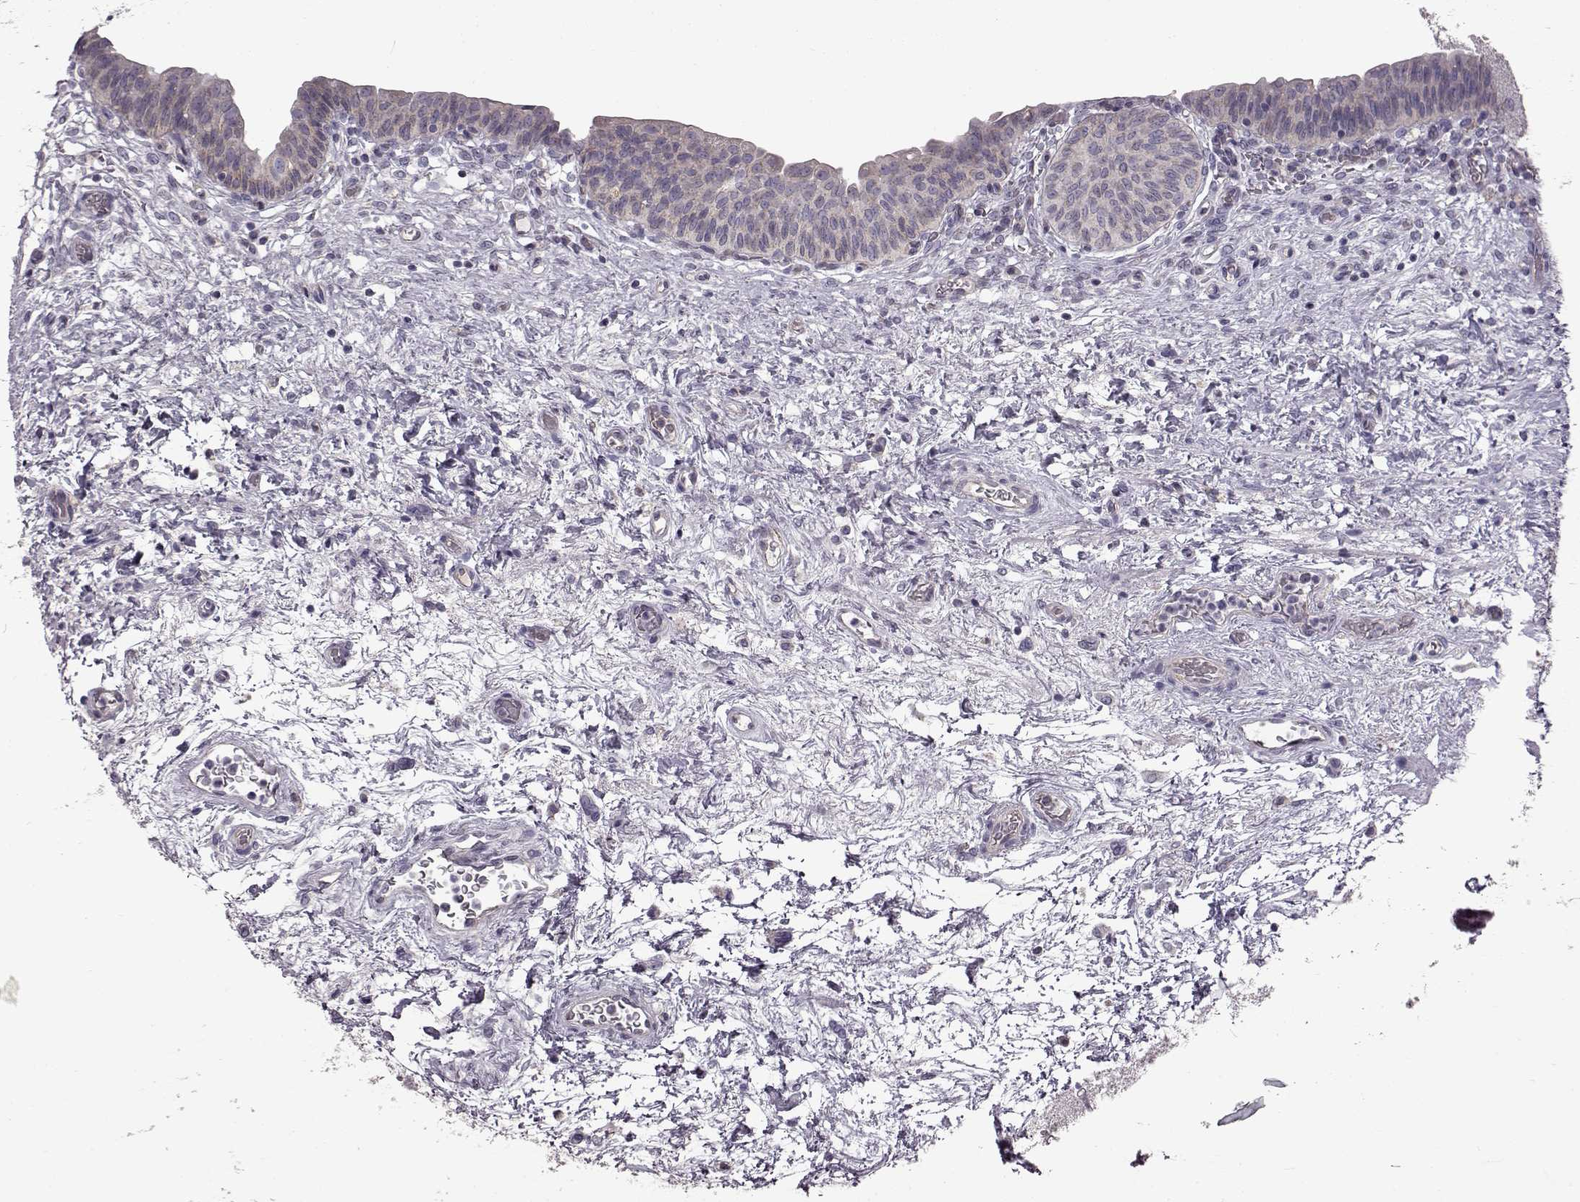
{"staining": {"intensity": "negative", "quantity": "none", "location": "none"}, "tissue": "urinary bladder", "cell_type": "Urothelial cells", "image_type": "normal", "snomed": [{"axis": "morphology", "description": "Normal tissue, NOS"}, {"axis": "topography", "description": "Urinary bladder"}], "caption": "Urinary bladder was stained to show a protein in brown. There is no significant positivity in urothelial cells.", "gene": "B3GNT6", "patient": {"sex": "male", "age": 69}}